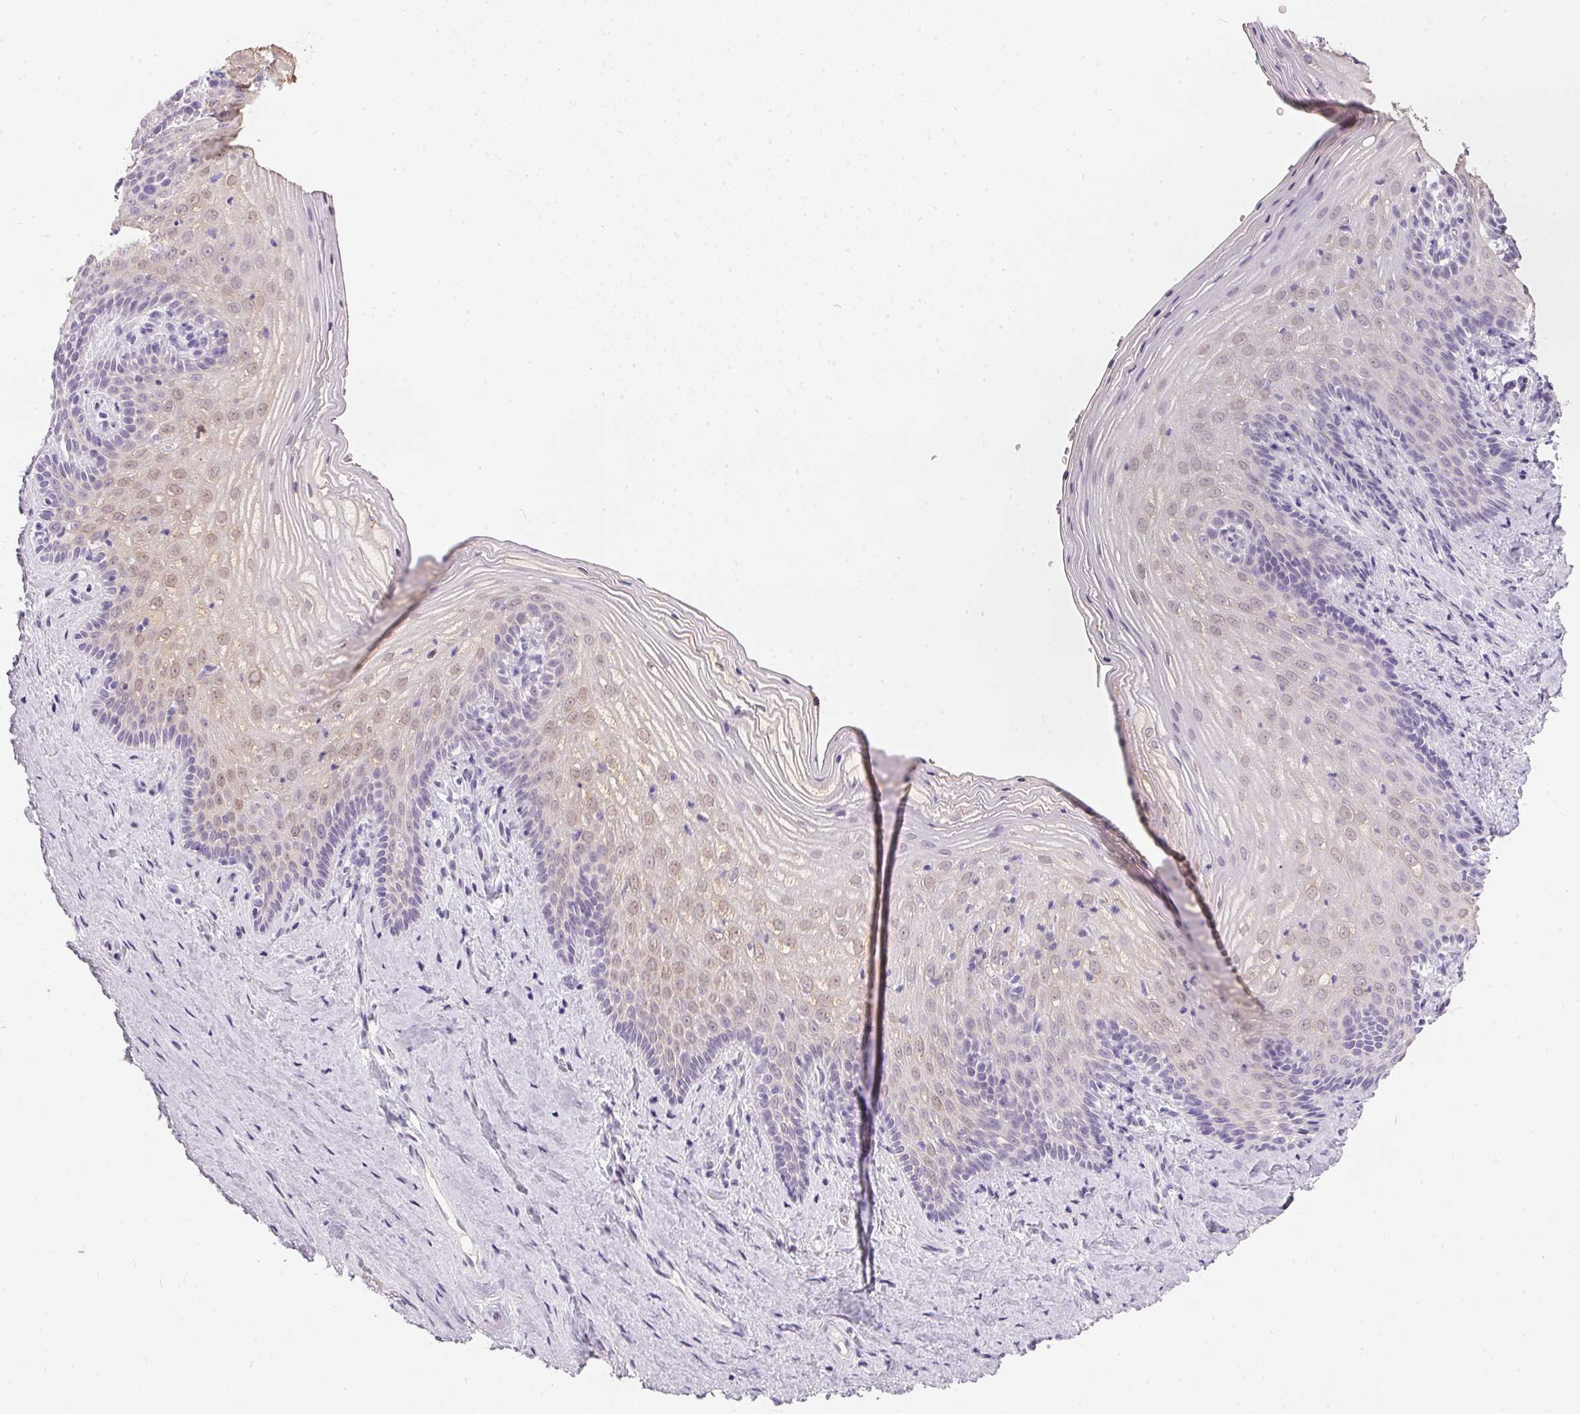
{"staining": {"intensity": "weak", "quantity": "<25%", "location": "nuclear"}, "tissue": "vagina", "cell_type": "Squamous epithelial cells", "image_type": "normal", "snomed": [{"axis": "morphology", "description": "Normal tissue, NOS"}, {"axis": "topography", "description": "Vagina"}], "caption": "Immunohistochemical staining of unremarkable vagina displays no significant expression in squamous epithelial cells.", "gene": "GBP6", "patient": {"sex": "female", "age": 45}}